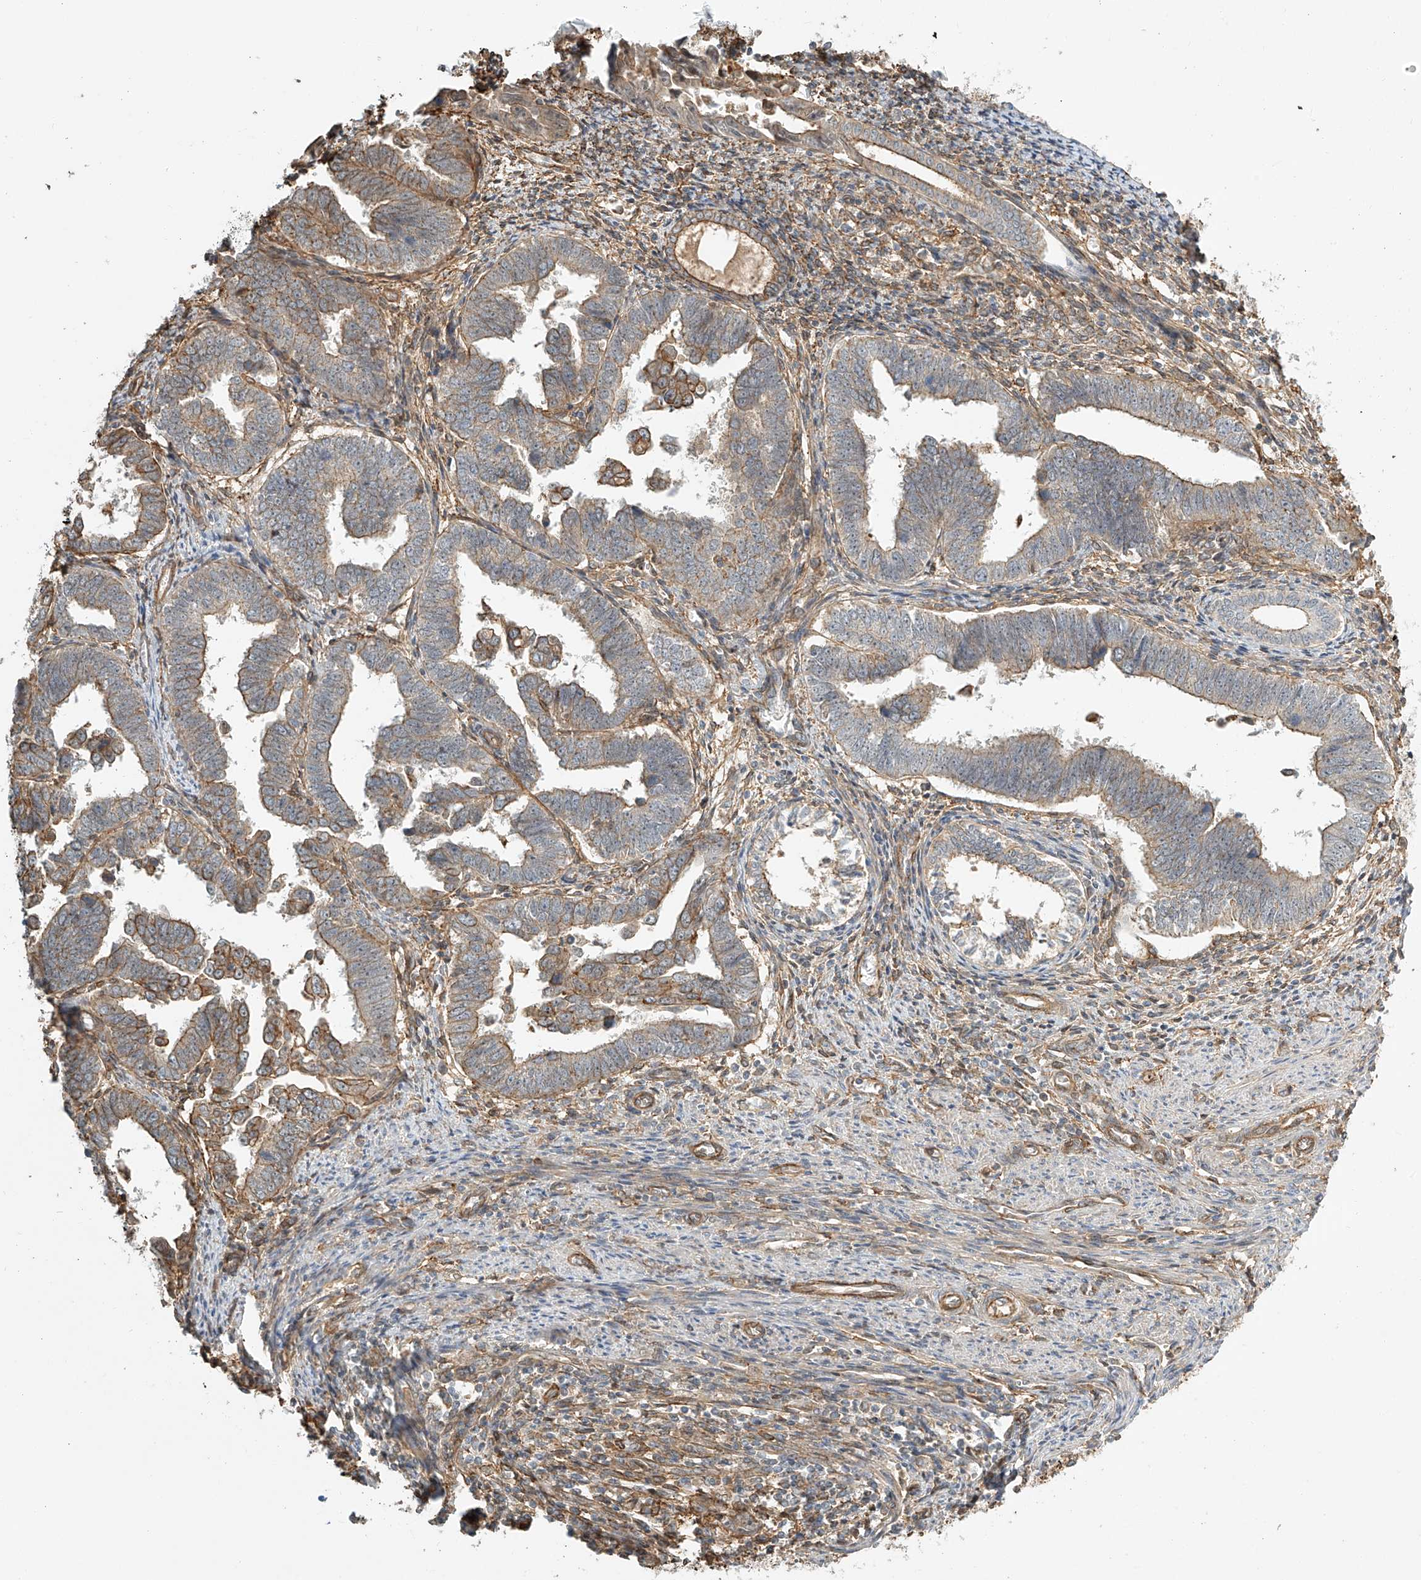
{"staining": {"intensity": "moderate", "quantity": "25%-75%", "location": "cytoplasmic/membranous"}, "tissue": "endometrial cancer", "cell_type": "Tumor cells", "image_type": "cancer", "snomed": [{"axis": "morphology", "description": "Adenocarcinoma, NOS"}, {"axis": "topography", "description": "Endometrium"}], "caption": "Endometrial adenocarcinoma stained with DAB (3,3'-diaminobenzidine) immunohistochemistry shows medium levels of moderate cytoplasmic/membranous staining in about 25%-75% of tumor cells.", "gene": "CSMD3", "patient": {"sex": "female", "age": 75}}